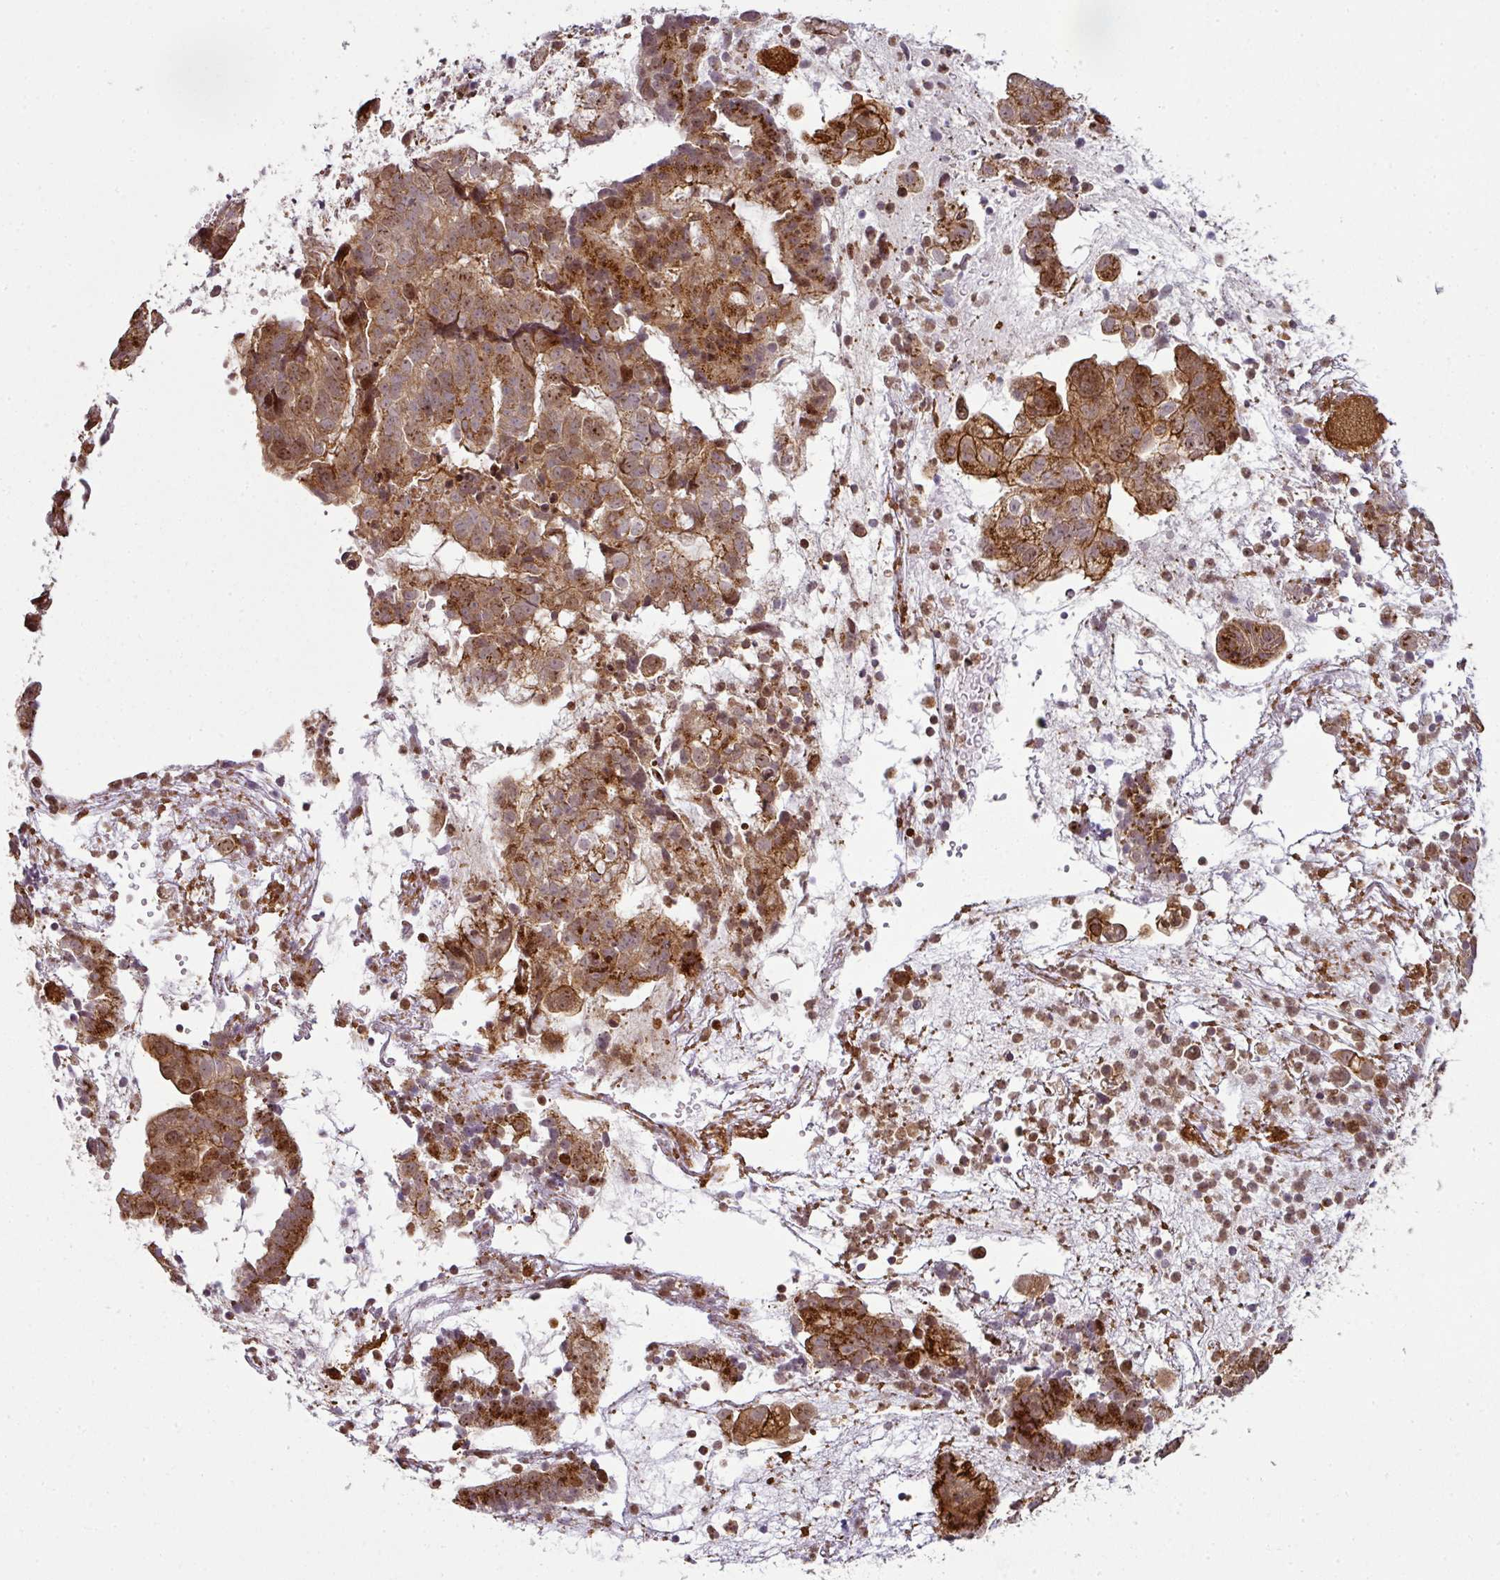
{"staining": {"intensity": "moderate", "quantity": ">75%", "location": "cytoplasmic/membranous"}, "tissue": "endometrial cancer", "cell_type": "Tumor cells", "image_type": "cancer", "snomed": [{"axis": "morphology", "description": "Adenocarcinoma, NOS"}, {"axis": "topography", "description": "Endometrium"}], "caption": "Protein expression analysis of endometrial adenocarcinoma reveals moderate cytoplasmic/membranous positivity in about >75% of tumor cells.", "gene": "ATAT1", "patient": {"sex": "female", "age": 76}}